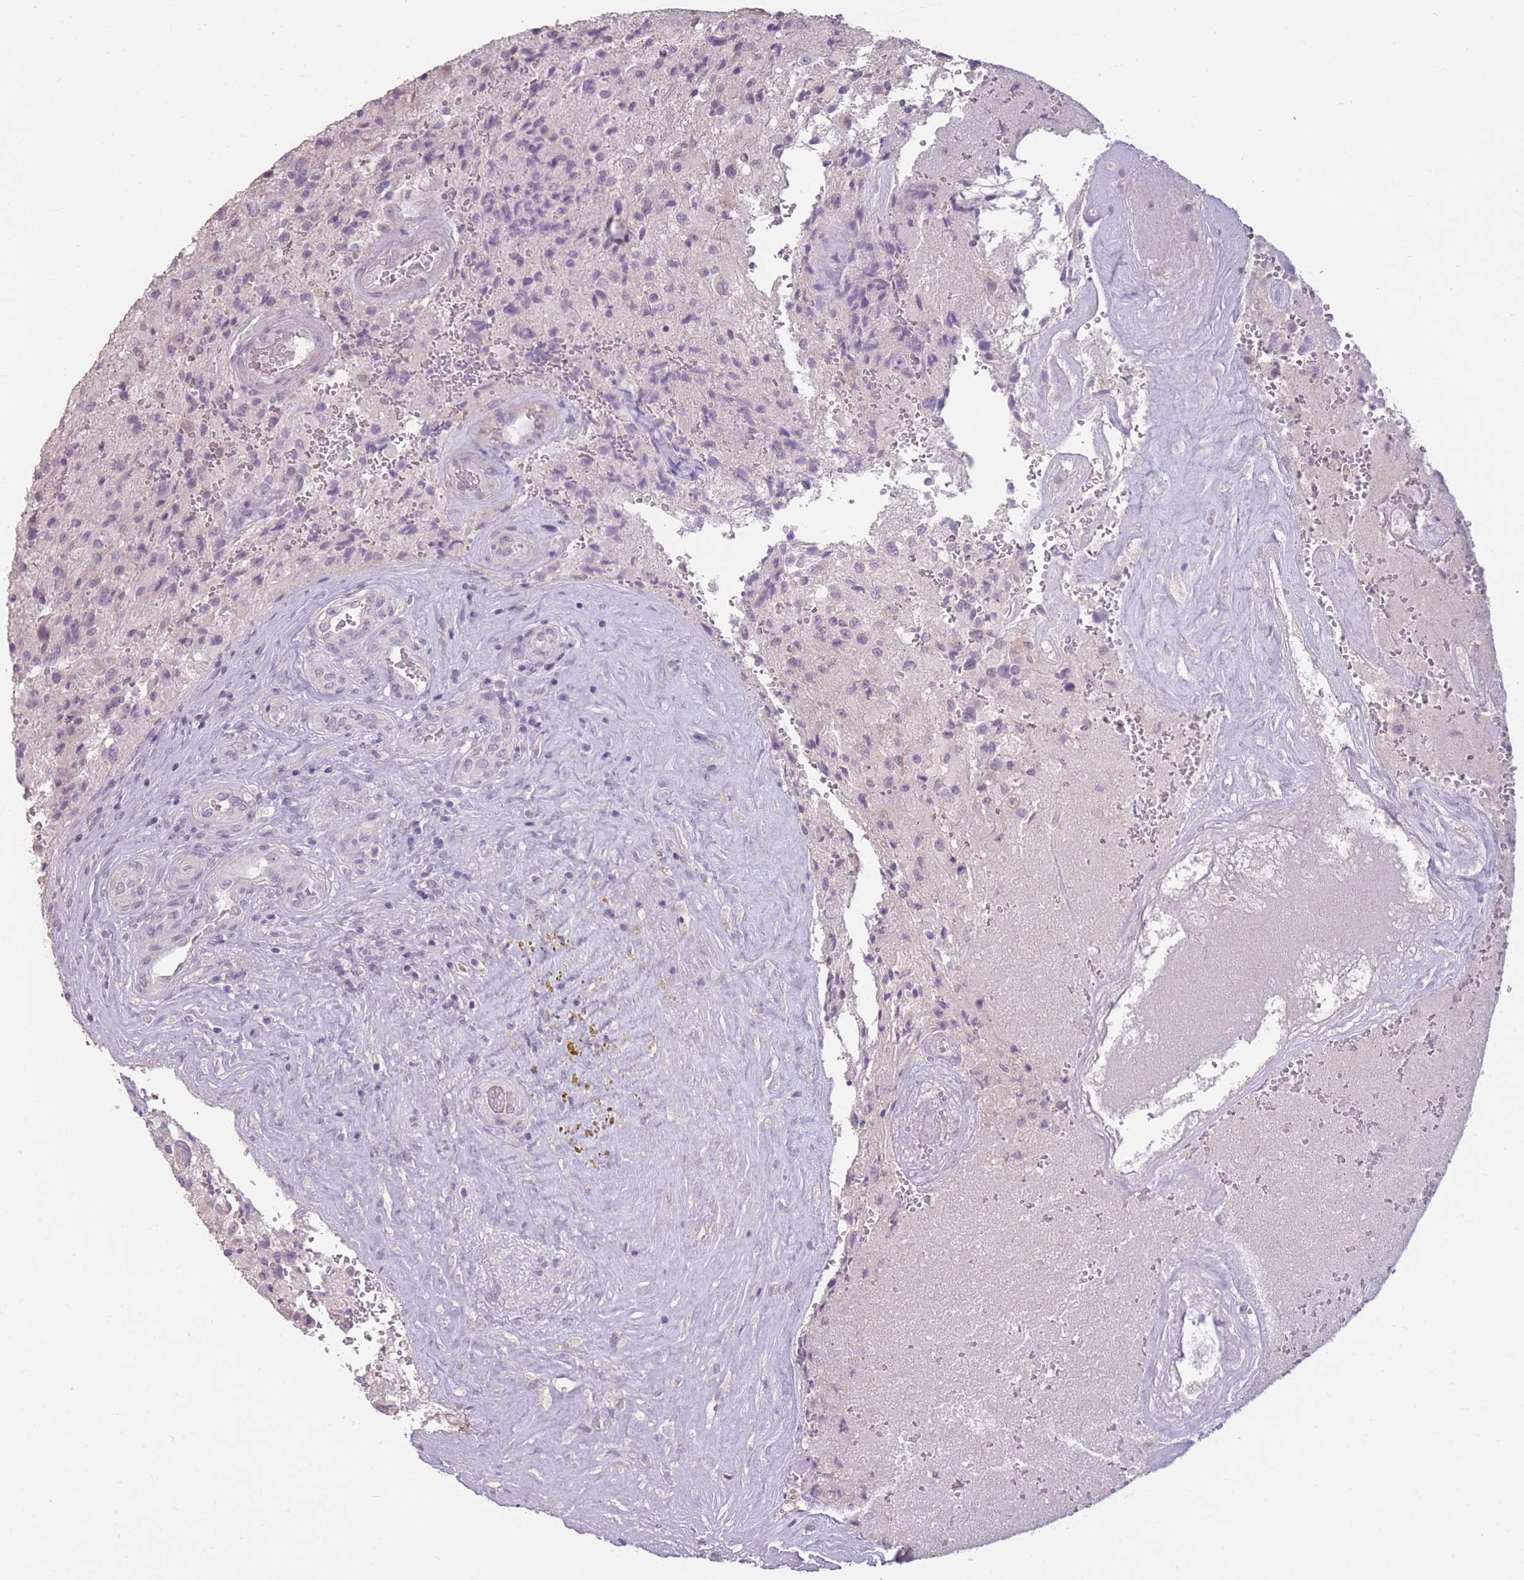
{"staining": {"intensity": "negative", "quantity": "none", "location": "none"}, "tissue": "glioma", "cell_type": "Tumor cells", "image_type": "cancer", "snomed": [{"axis": "morphology", "description": "Normal tissue, NOS"}, {"axis": "morphology", "description": "Glioma, malignant, High grade"}, {"axis": "topography", "description": "Cerebral cortex"}], "caption": "Immunohistochemistry (IHC) of glioma displays no expression in tumor cells.", "gene": "ZBTB24", "patient": {"sex": "male", "age": 56}}